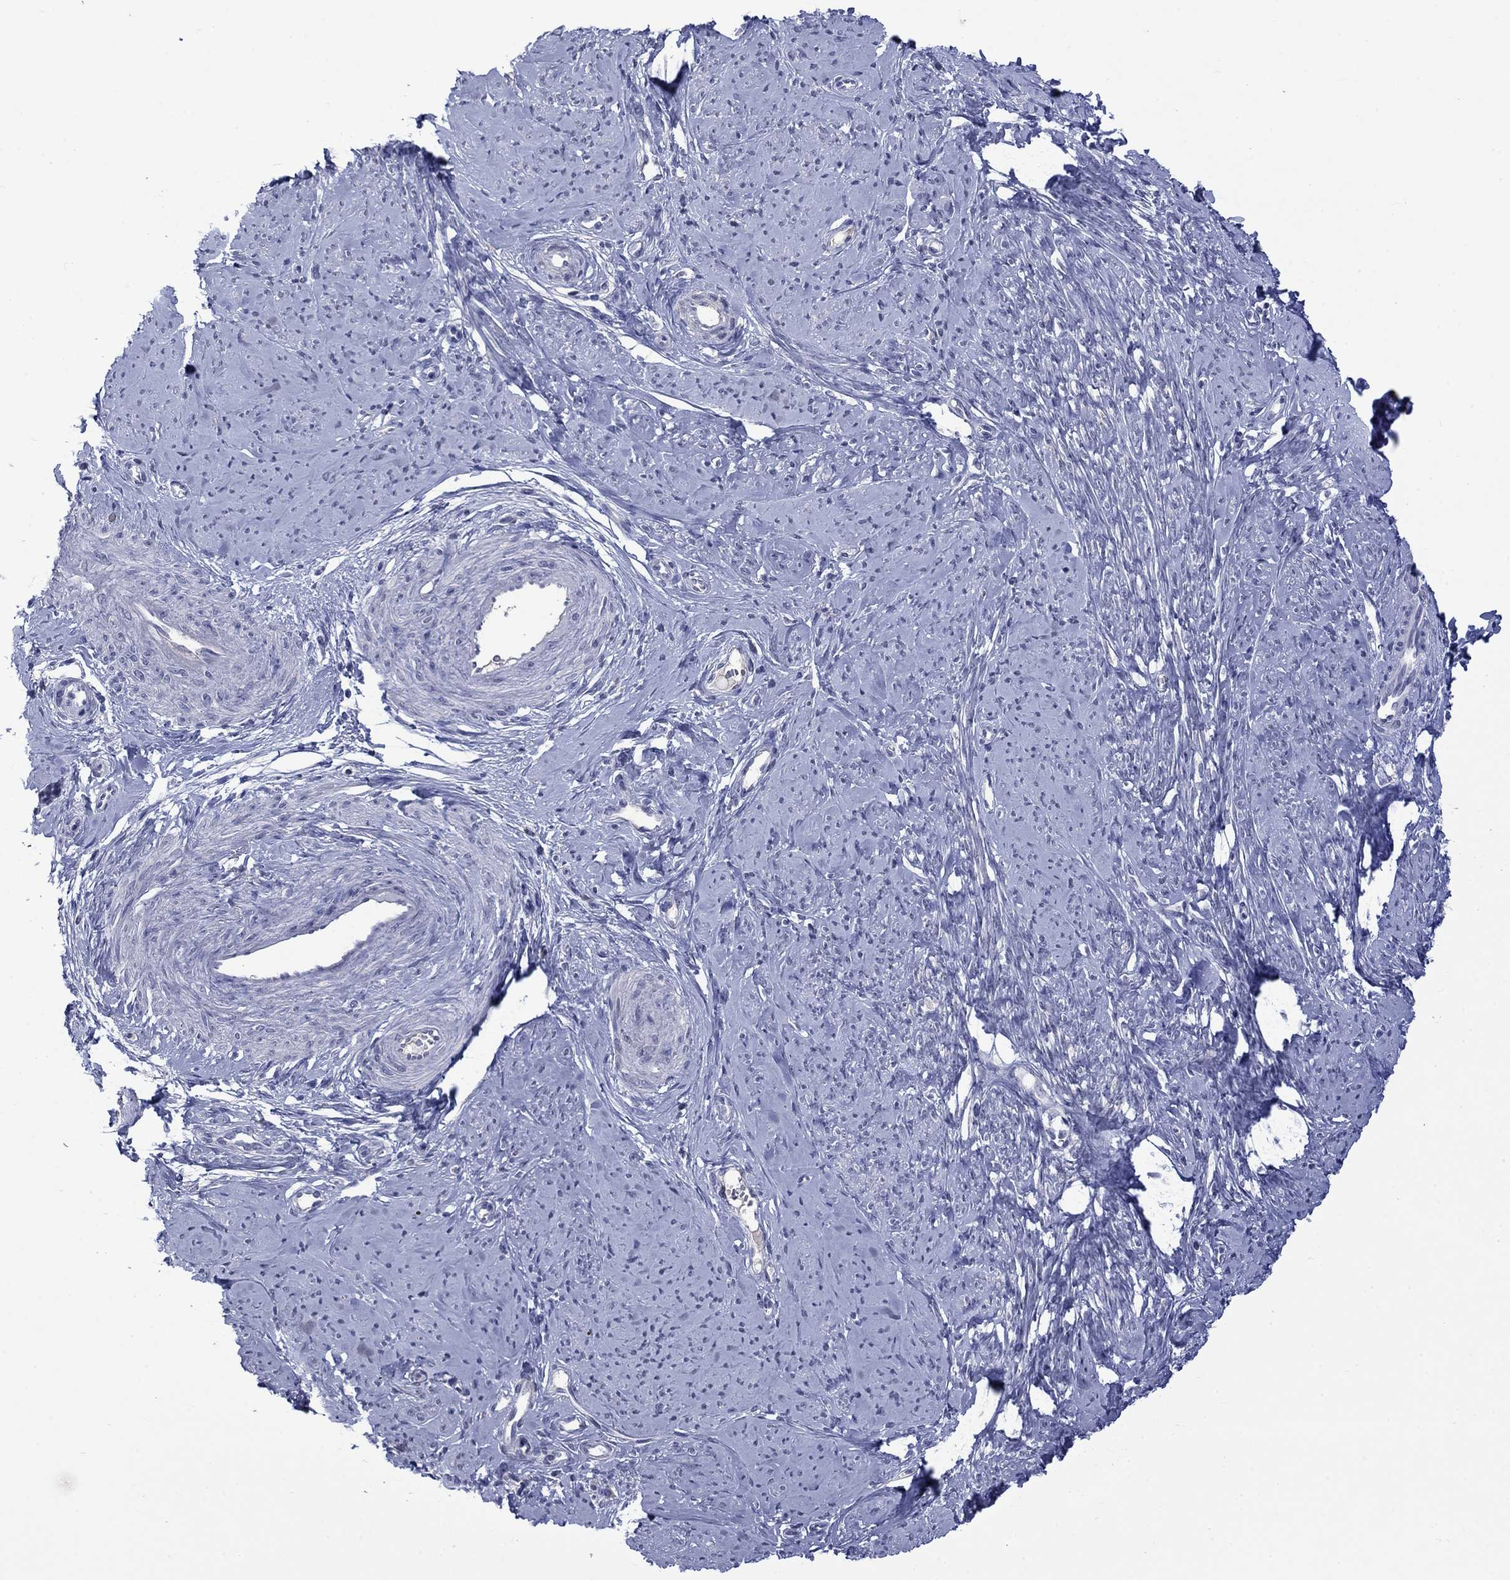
{"staining": {"intensity": "negative", "quantity": "none", "location": "none"}, "tissue": "smooth muscle", "cell_type": "Smooth muscle cells", "image_type": "normal", "snomed": [{"axis": "morphology", "description": "Normal tissue, NOS"}, {"axis": "topography", "description": "Smooth muscle"}], "caption": "Immunohistochemistry (IHC) photomicrograph of normal human smooth muscle stained for a protein (brown), which demonstrates no expression in smooth muscle cells. The staining is performed using DAB brown chromogen with nuclei counter-stained in using hematoxylin.", "gene": "NSMF", "patient": {"sex": "female", "age": 48}}